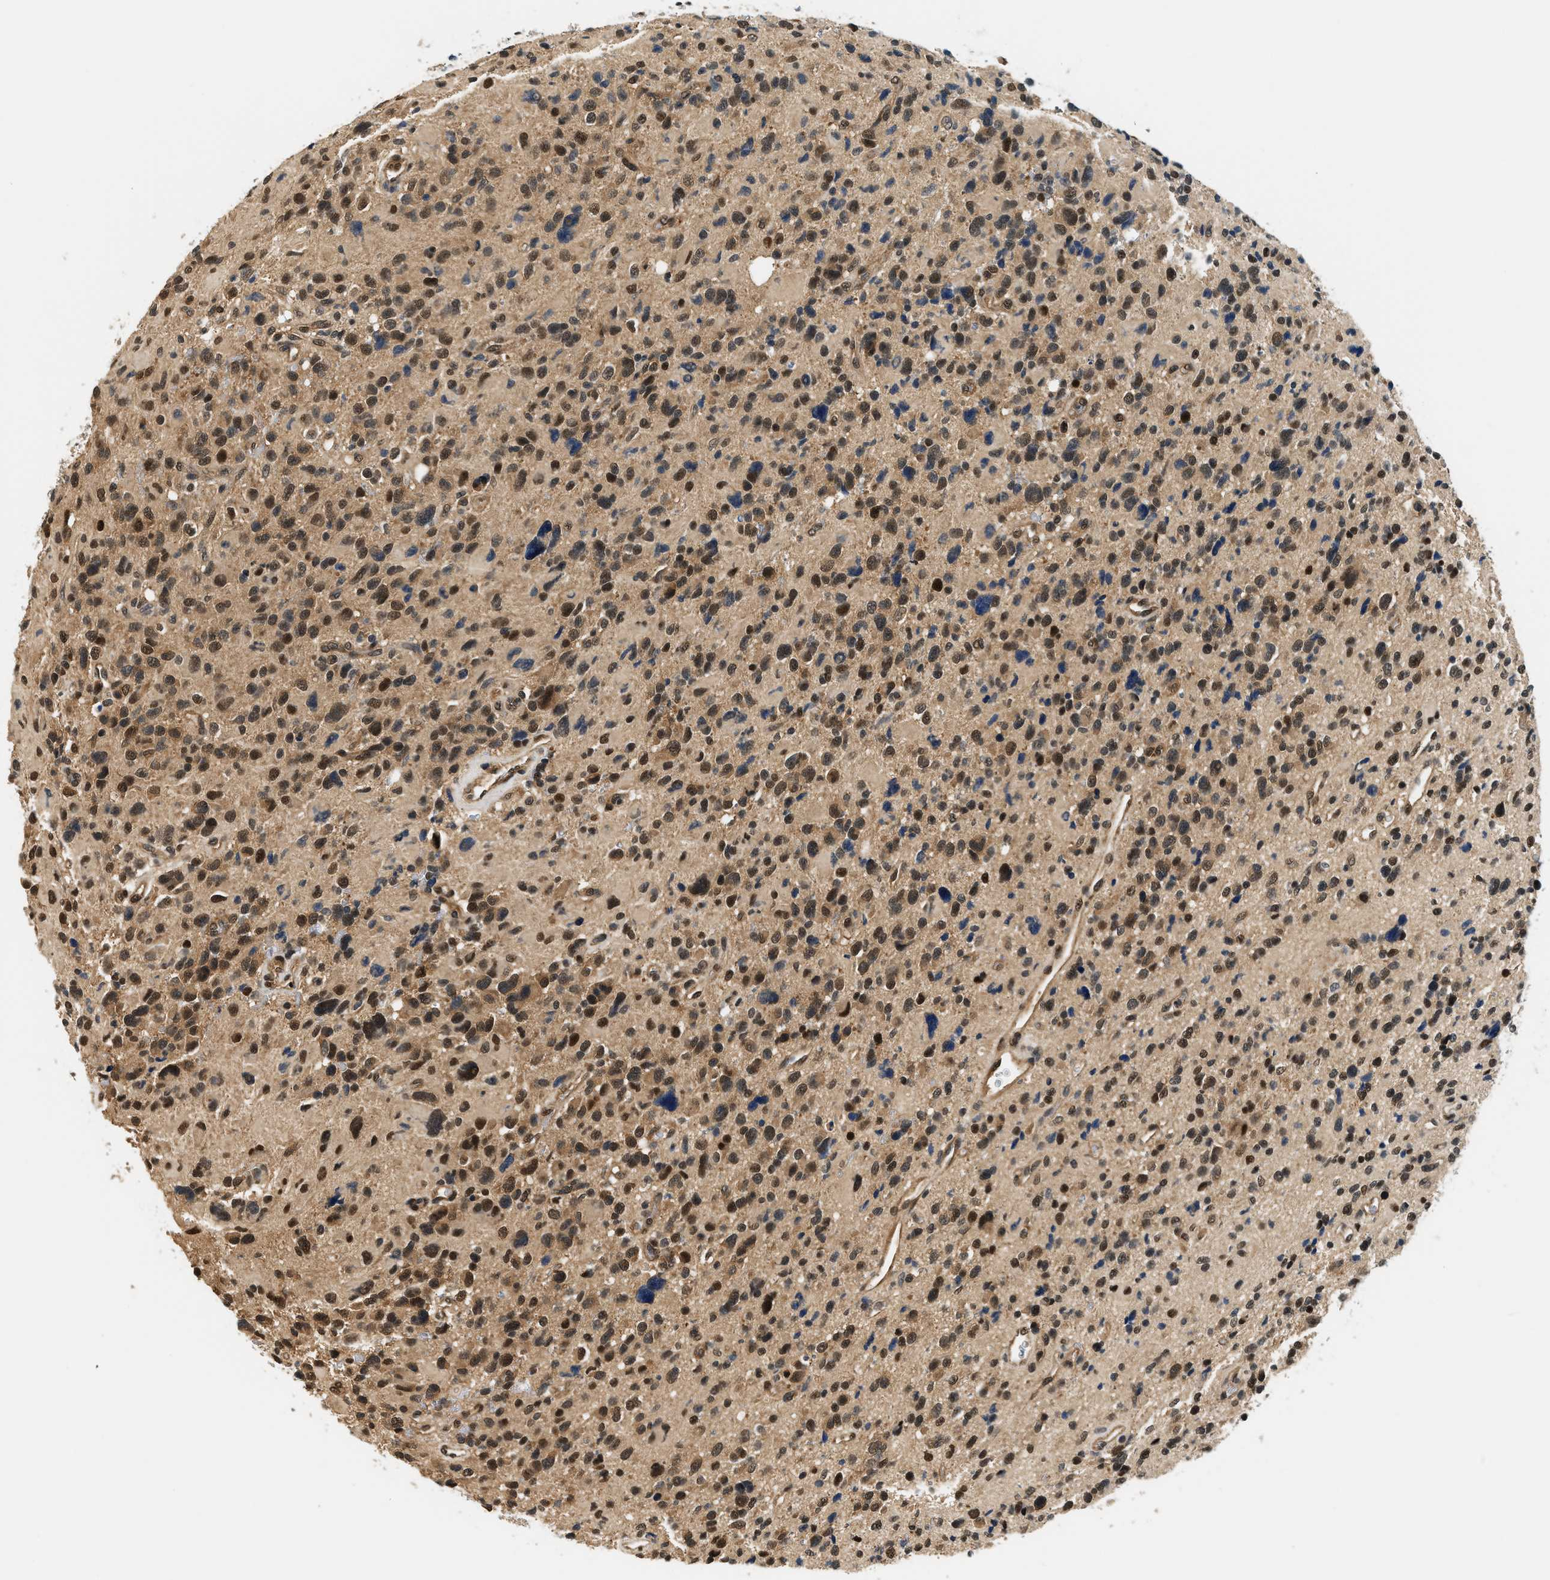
{"staining": {"intensity": "strong", "quantity": "25%-75%", "location": "cytoplasmic/membranous,nuclear"}, "tissue": "glioma", "cell_type": "Tumor cells", "image_type": "cancer", "snomed": [{"axis": "morphology", "description": "Glioma, malignant, High grade"}, {"axis": "topography", "description": "Brain"}], "caption": "There is high levels of strong cytoplasmic/membranous and nuclear expression in tumor cells of glioma, as demonstrated by immunohistochemical staining (brown color).", "gene": "PSMD3", "patient": {"sex": "male", "age": 48}}